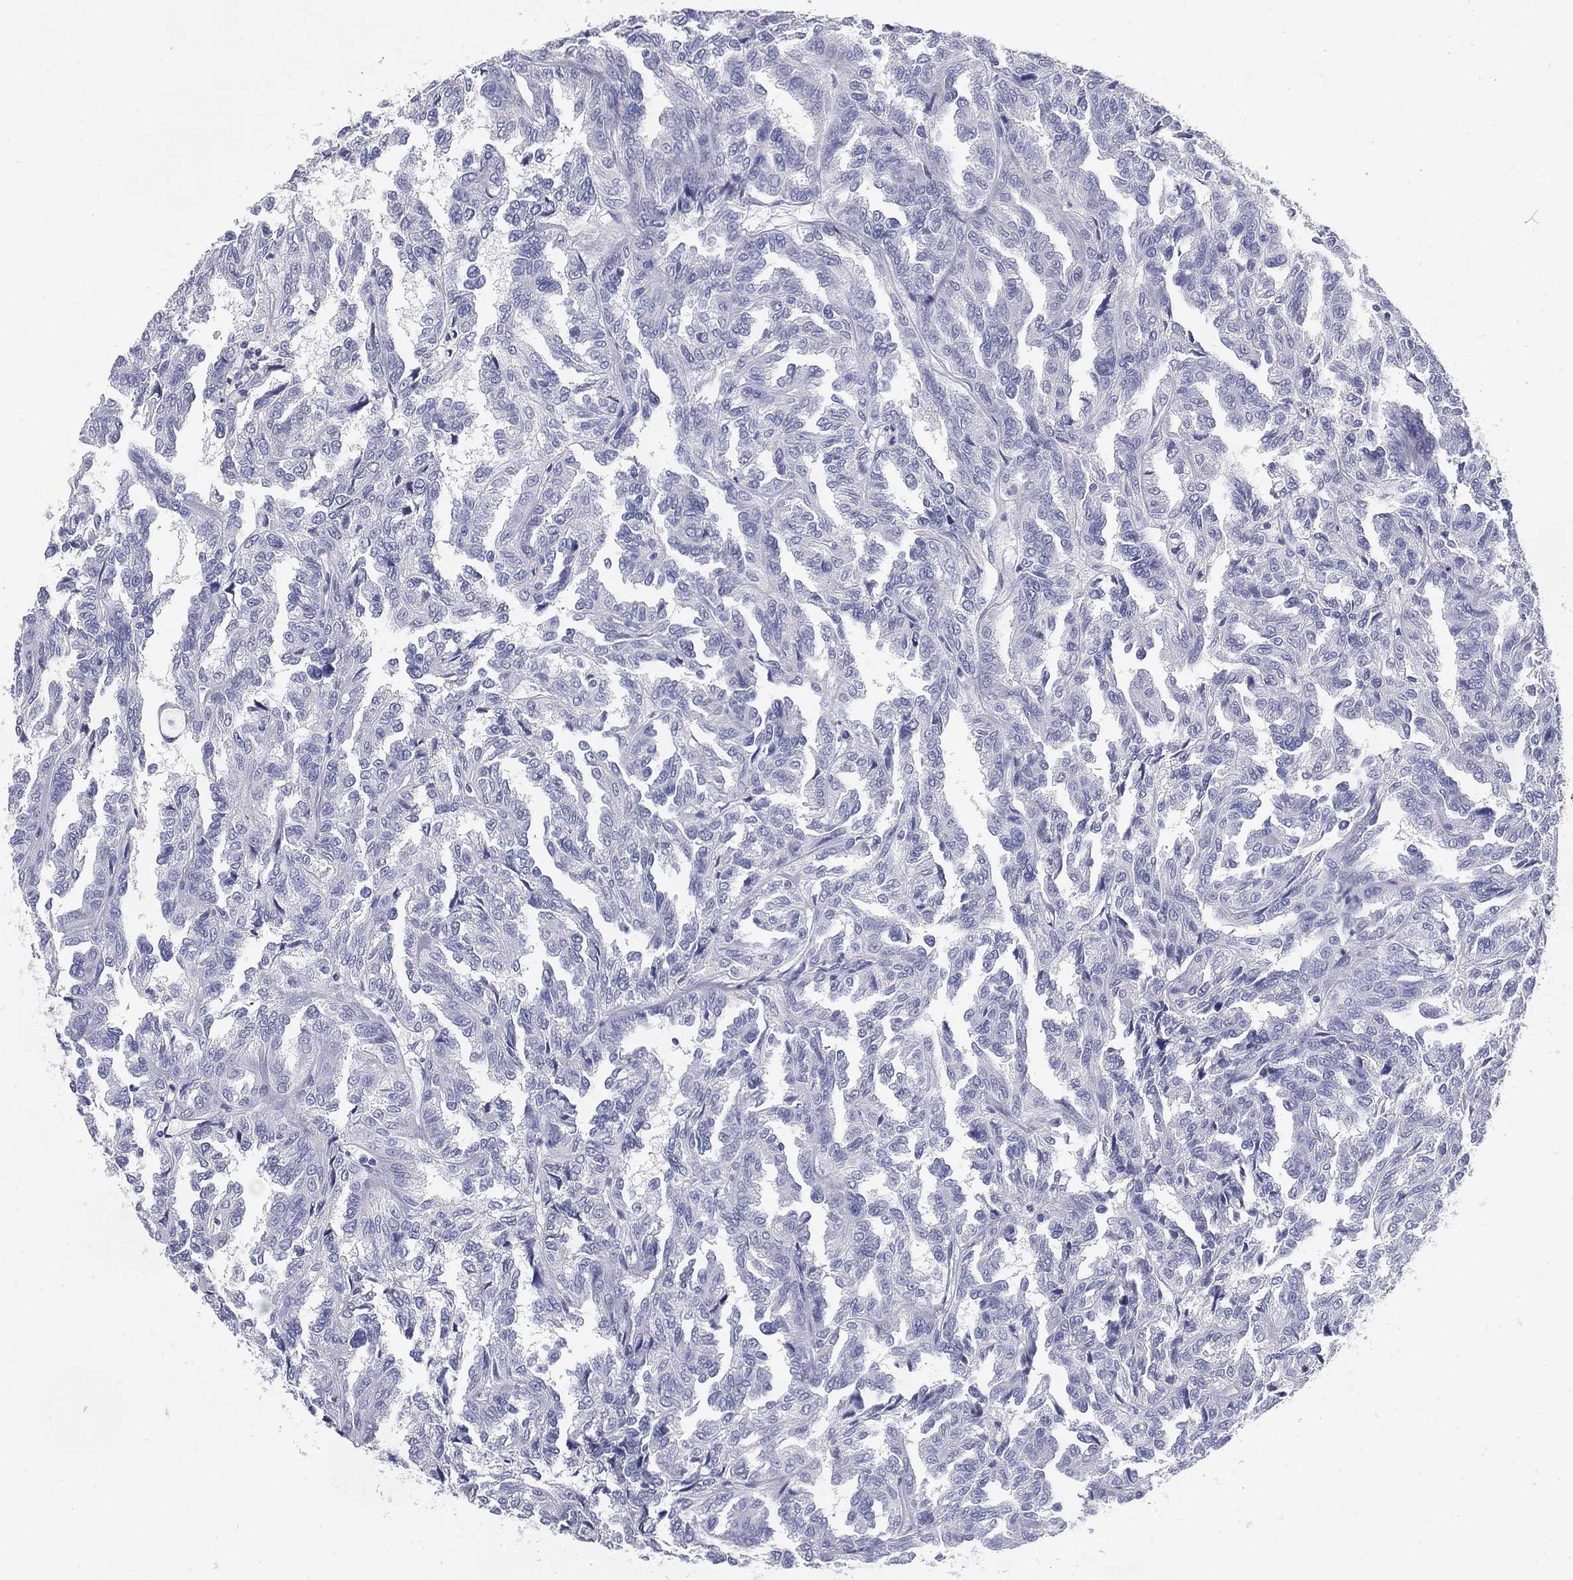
{"staining": {"intensity": "negative", "quantity": "none", "location": "none"}, "tissue": "renal cancer", "cell_type": "Tumor cells", "image_type": "cancer", "snomed": [{"axis": "morphology", "description": "Adenocarcinoma, NOS"}, {"axis": "topography", "description": "Kidney"}], "caption": "DAB immunohistochemical staining of human renal cancer shows no significant staining in tumor cells.", "gene": "KIF2C", "patient": {"sex": "male", "age": 79}}